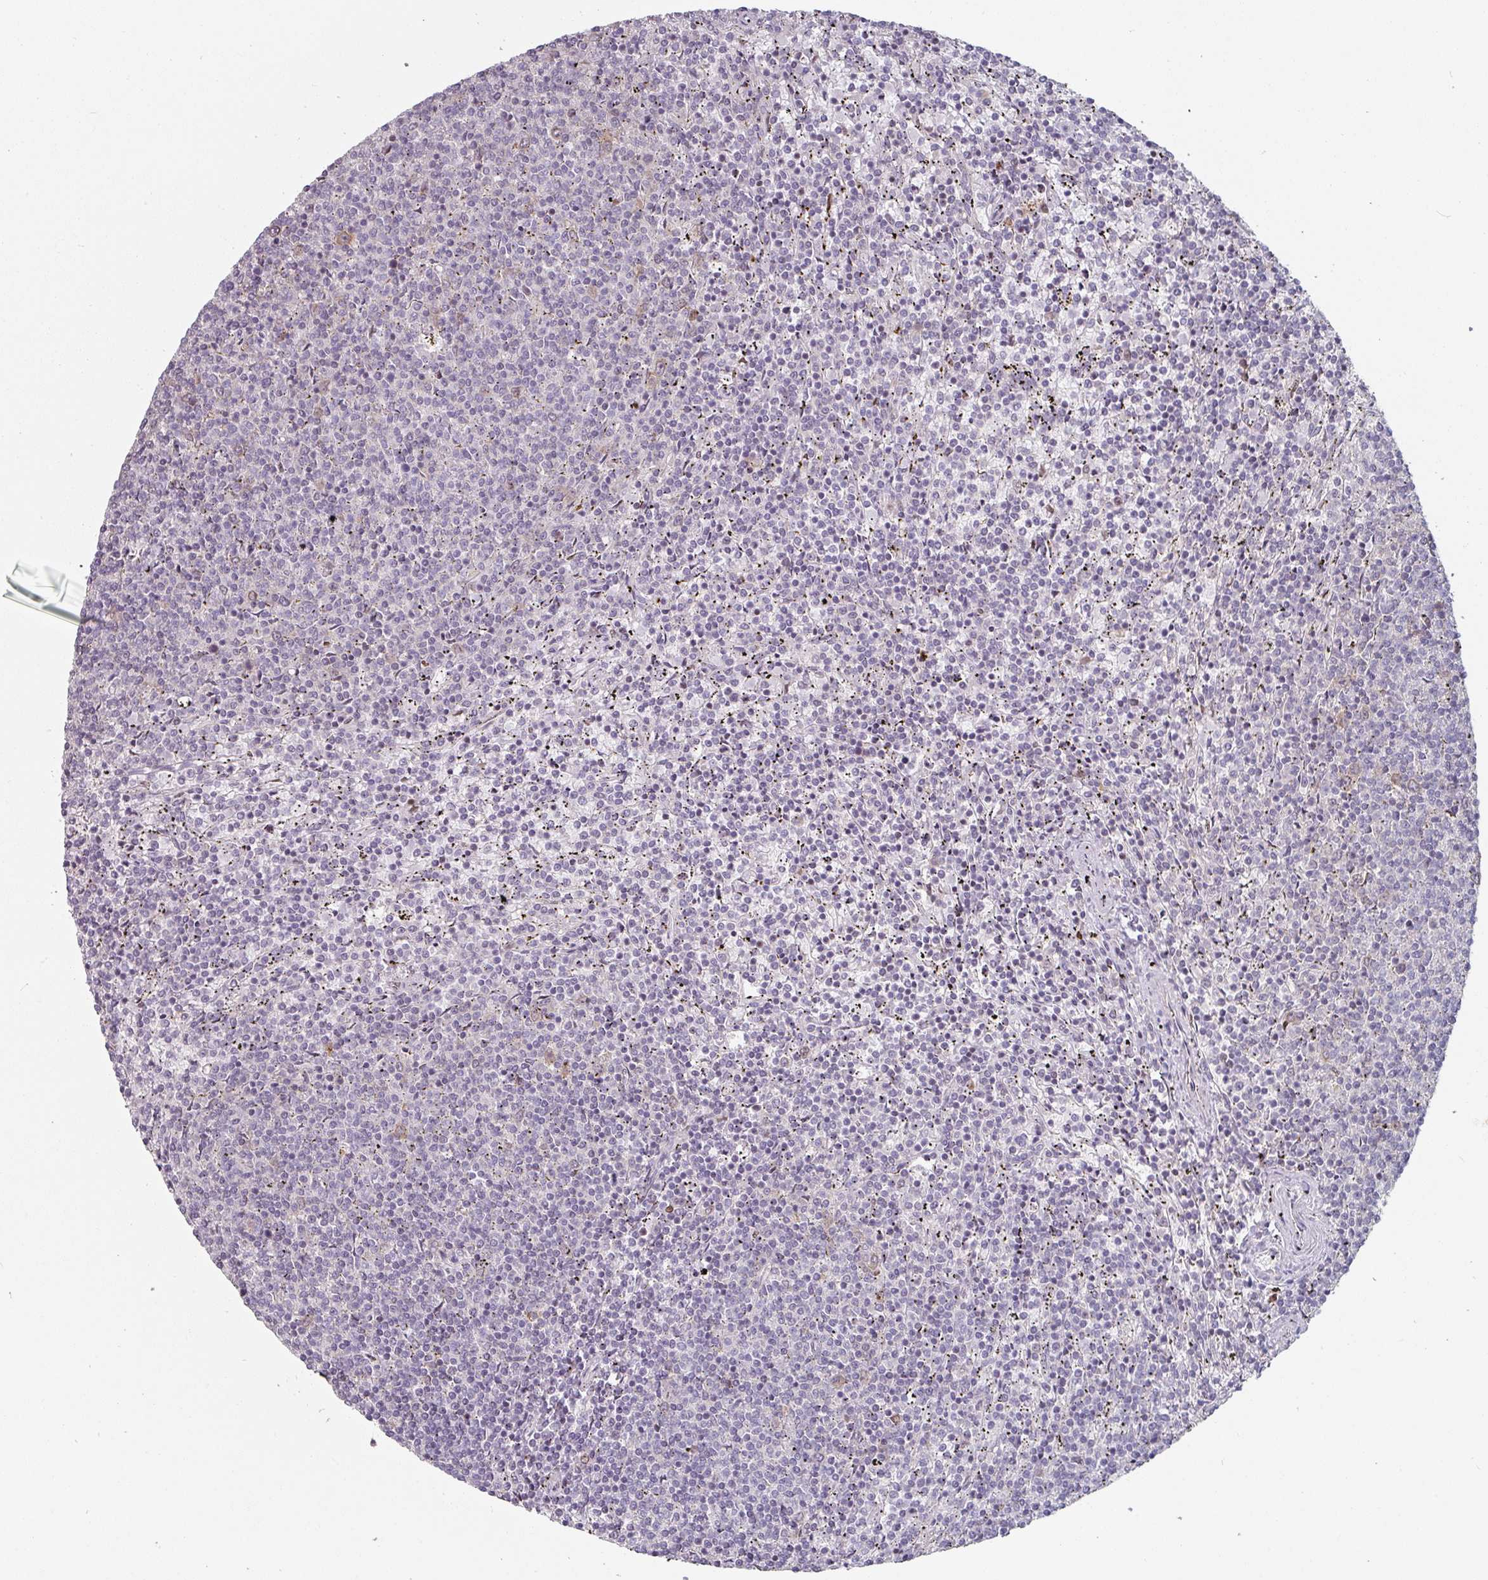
{"staining": {"intensity": "negative", "quantity": "none", "location": "none"}, "tissue": "lymphoma", "cell_type": "Tumor cells", "image_type": "cancer", "snomed": [{"axis": "morphology", "description": "Malignant lymphoma, non-Hodgkin's type, Low grade"}, {"axis": "topography", "description": "Spleen"}], "caption": "Tumor cells show no significant expression in lymphoma.", "gene": "ZBTB6", "patient": {"sex": "female", "age": 50}}